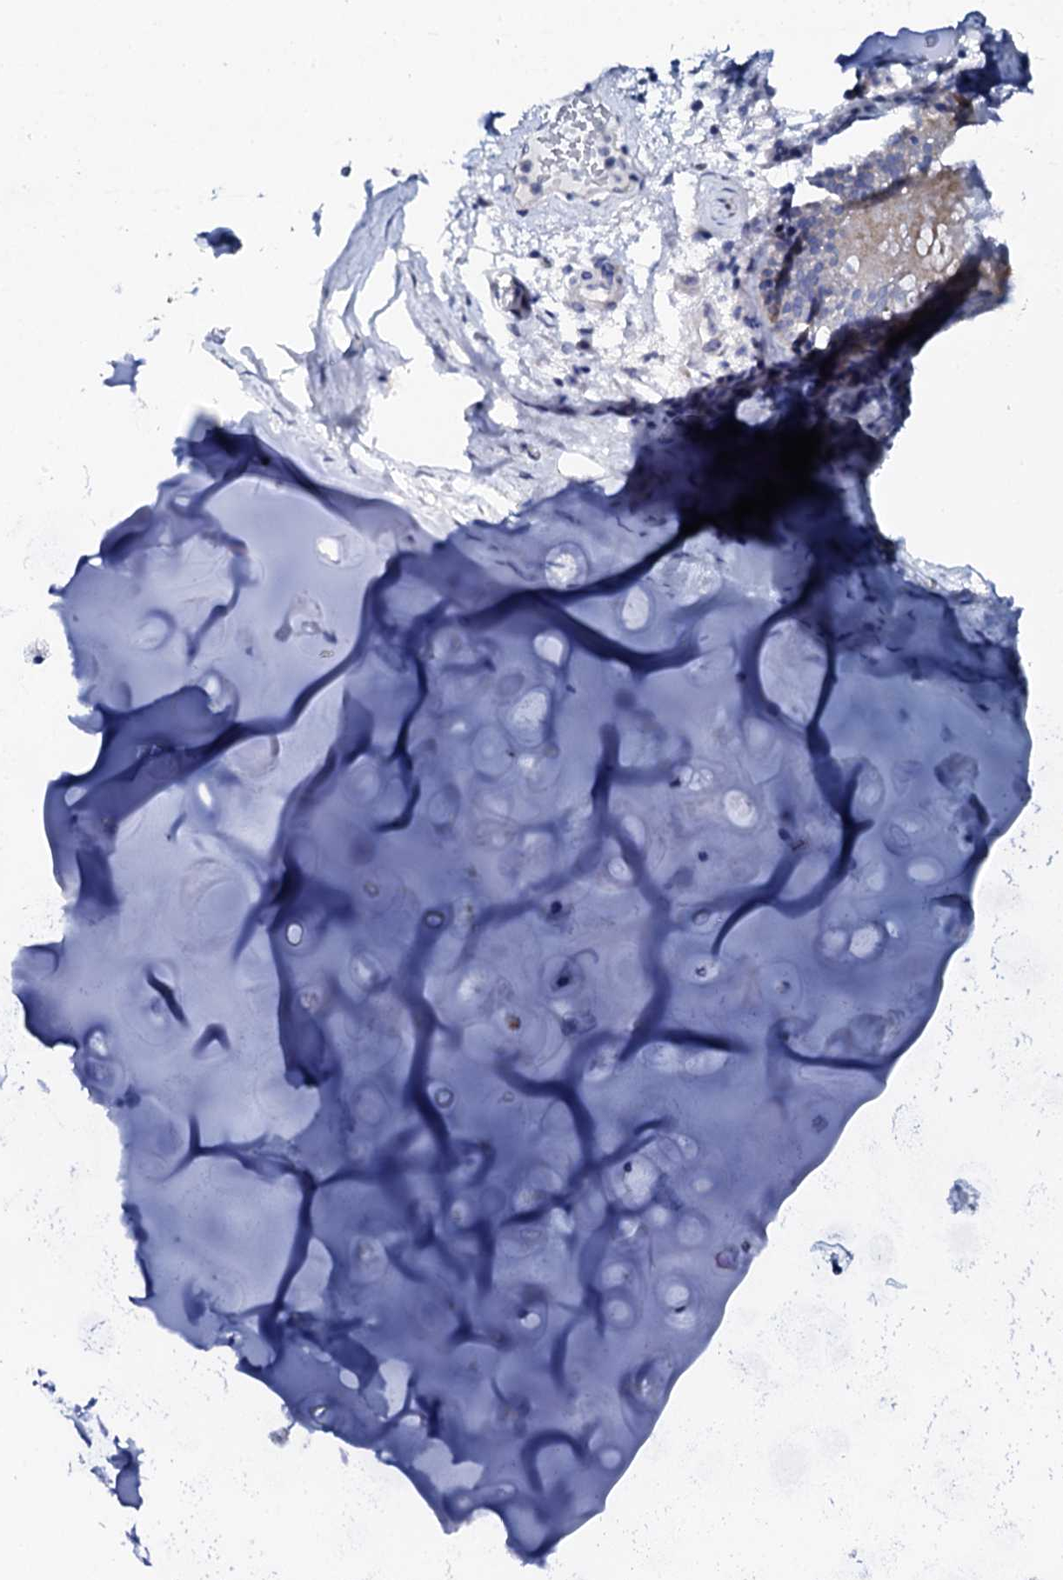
{"staining": {"intensity": "negative", "quantity": "none", "location": "none"}, "tissue": "adipose tissue", "cell_type": "Adipocytes", "image_type": "normal", "snomed": [{"axis": "morphology", "description": "Normal tissue, NOS"}, {"axis": "topography", "description": "Lymph node"}, {"axis": "topography", "description": "Cartilage tissue"}, {"axis": "topography", "description": "Bronchus"}], "caption": "A micrograph of adipose tissue stained for a protein displays no brown staining in adipocytes.", "gene": "NUDT13", "patient": {"sex": "male", "age": 63}}